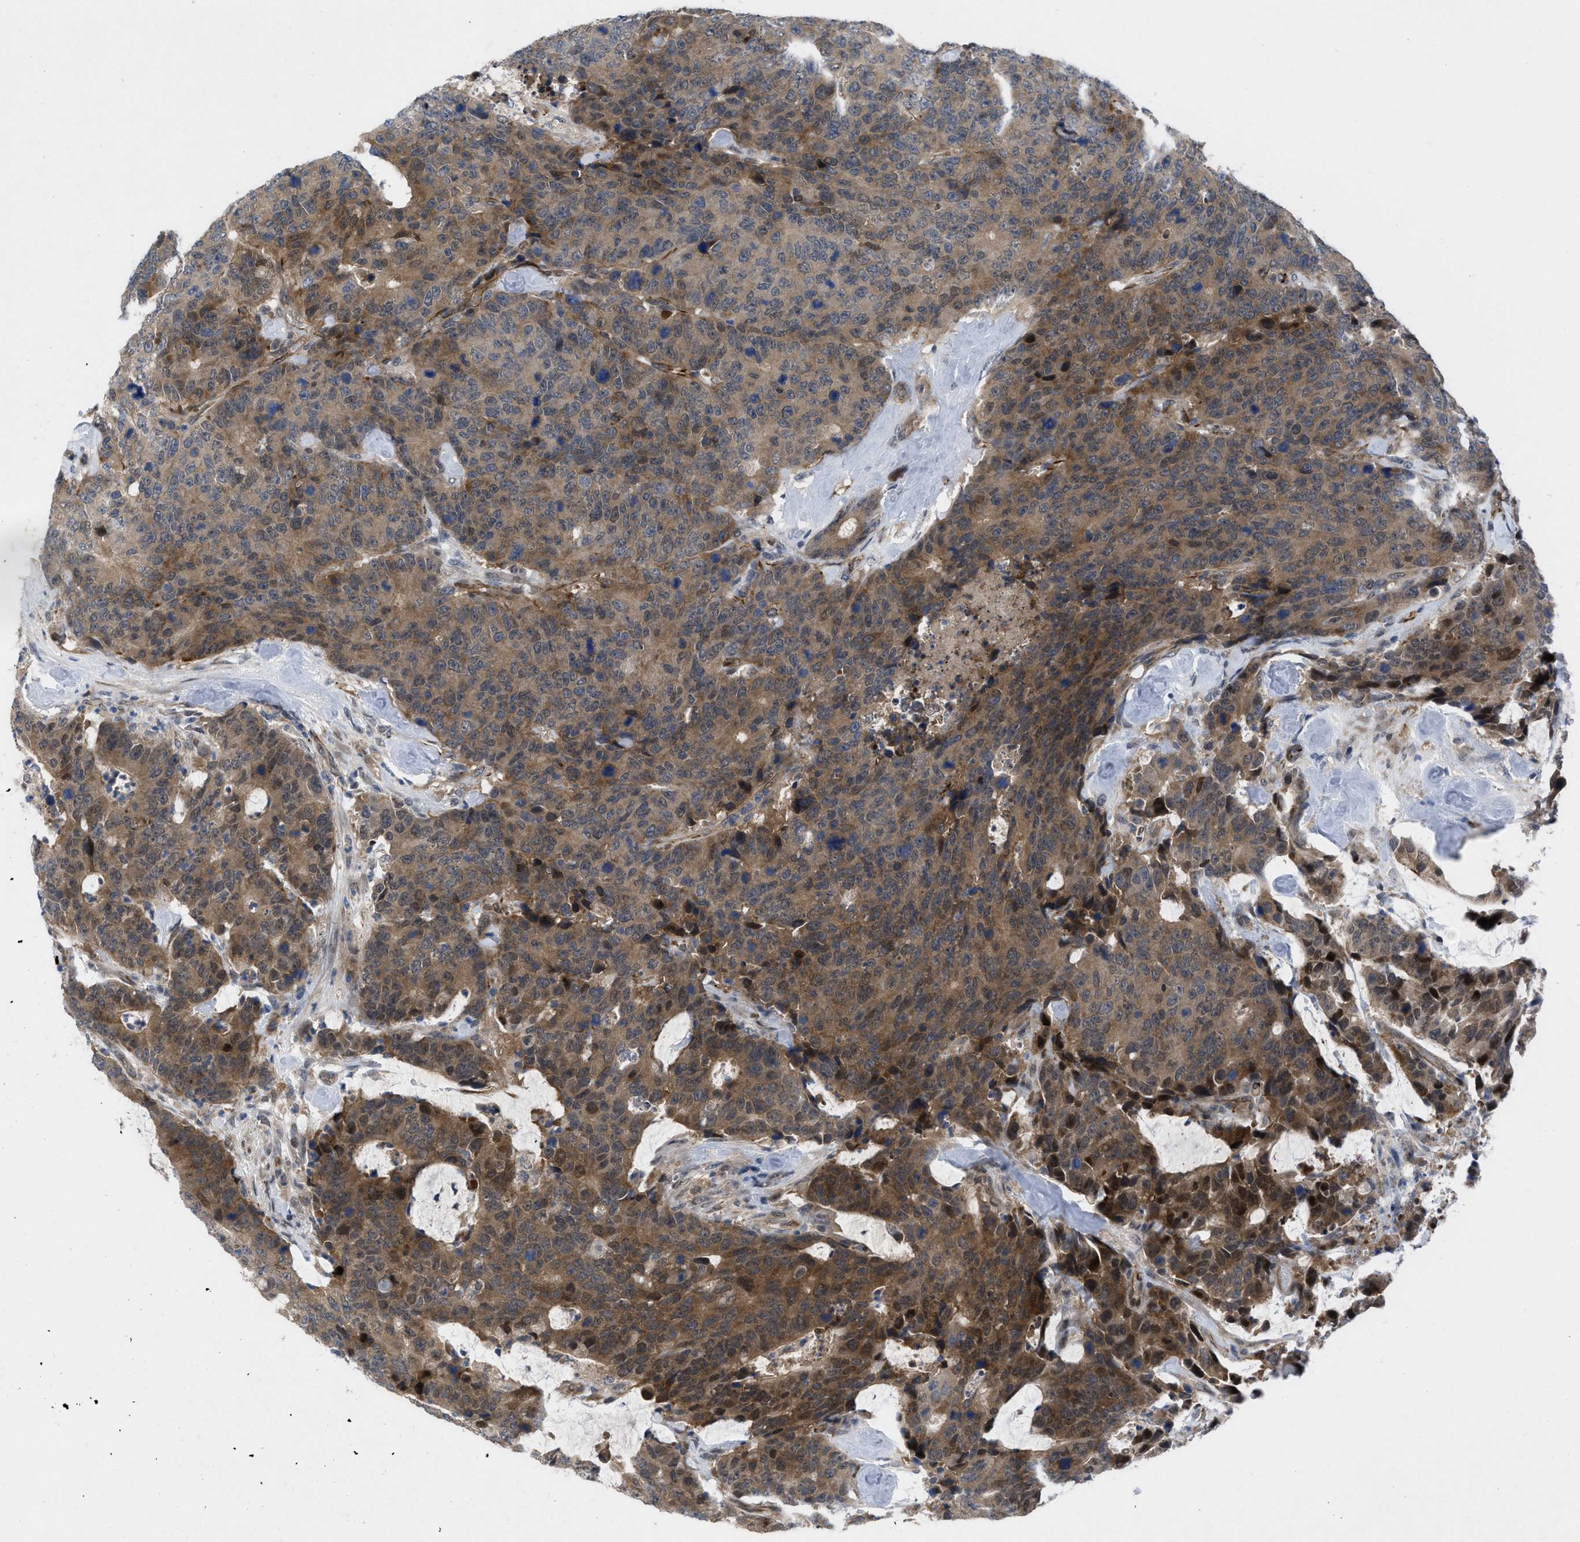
{"staining": {"intensity": "moderate", "quantity": ">75%", "location": "cytoplasmic/membranous"}, "tissue": "colorectal cancer", "cell_type": "Tumor cells", "image_type": "cancer", "snomed": [{"axis": "morphology", "description": "Adenocarcinoma, NOS"}, {"axis": "topography", "description": "Colon"}], "caption": "Immunohistochemistry (IHC) of adenocarcinoma (colorectal) exhibits medium levels of moderate cytoplasmic/membranous expression in about >75% of tumor cells. The protein is stained brown, and the nuclei are stained in blue (DAB (3,3'-diaminobenzidine) IHC with brightfield microscopy, high magnification).", "gene": "IL17RE", "patient": {"sex": "female", "age": 86}}